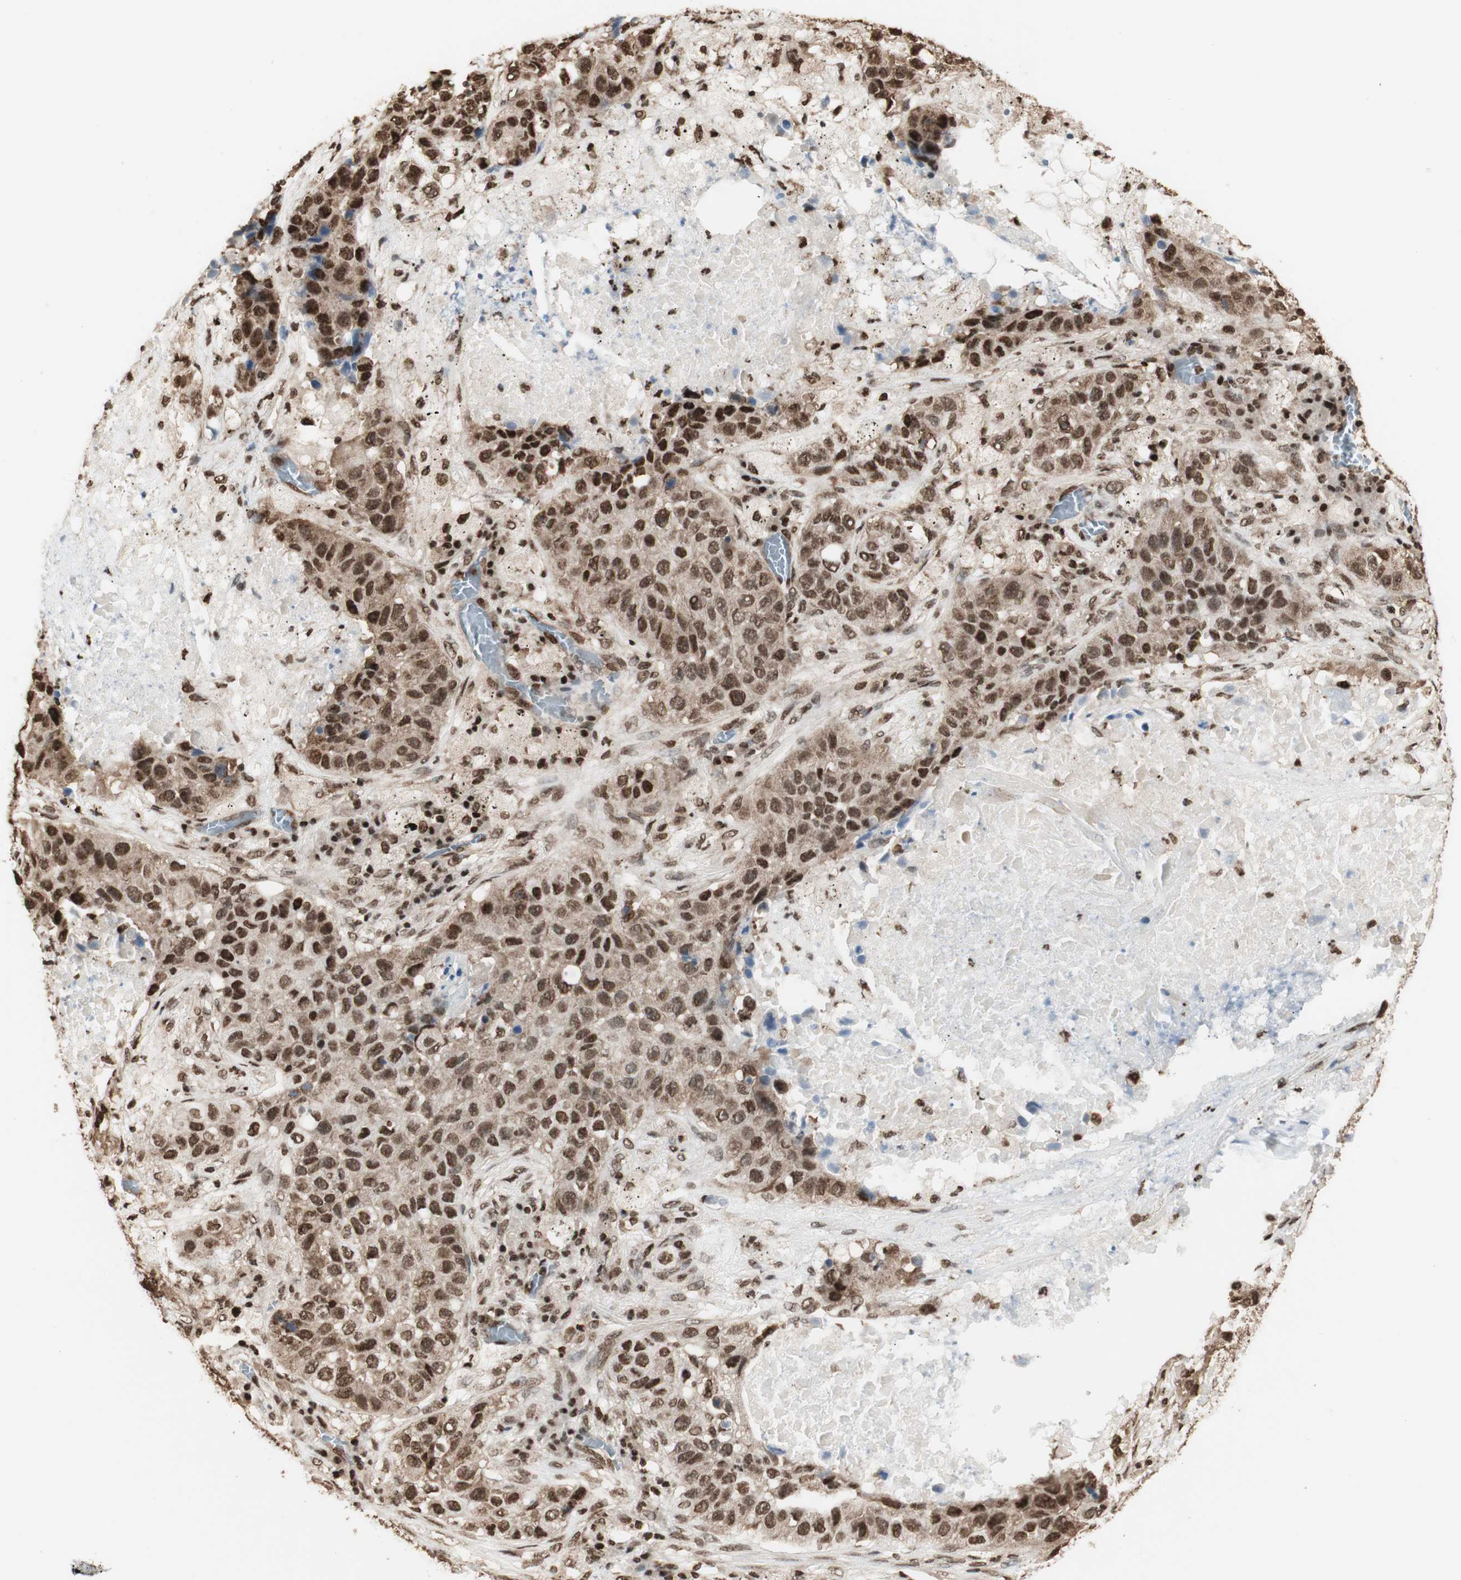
{"staining": {"intensity": "strong", "quantity": ">75%", "location": "cytoplasmic/membranous,nuclear"}, "tissue": "lung cancer", "cell_type": "Tumor cells", "image_type": "cancer", "snomed": [{"axis": "morphology", "description": "Squamous cell carcinoma, NOS"}, {"axis": "topography", "description": "Lung"}], "caption": "Squamous cell carcinoma (lung) tissue shows strong cytoplasmic/membranous and nuclear positivity in approximately >75% of tumor cells", "gene": "HNRNPA2B1", "patient": {"sex": "male", "age": 57}}